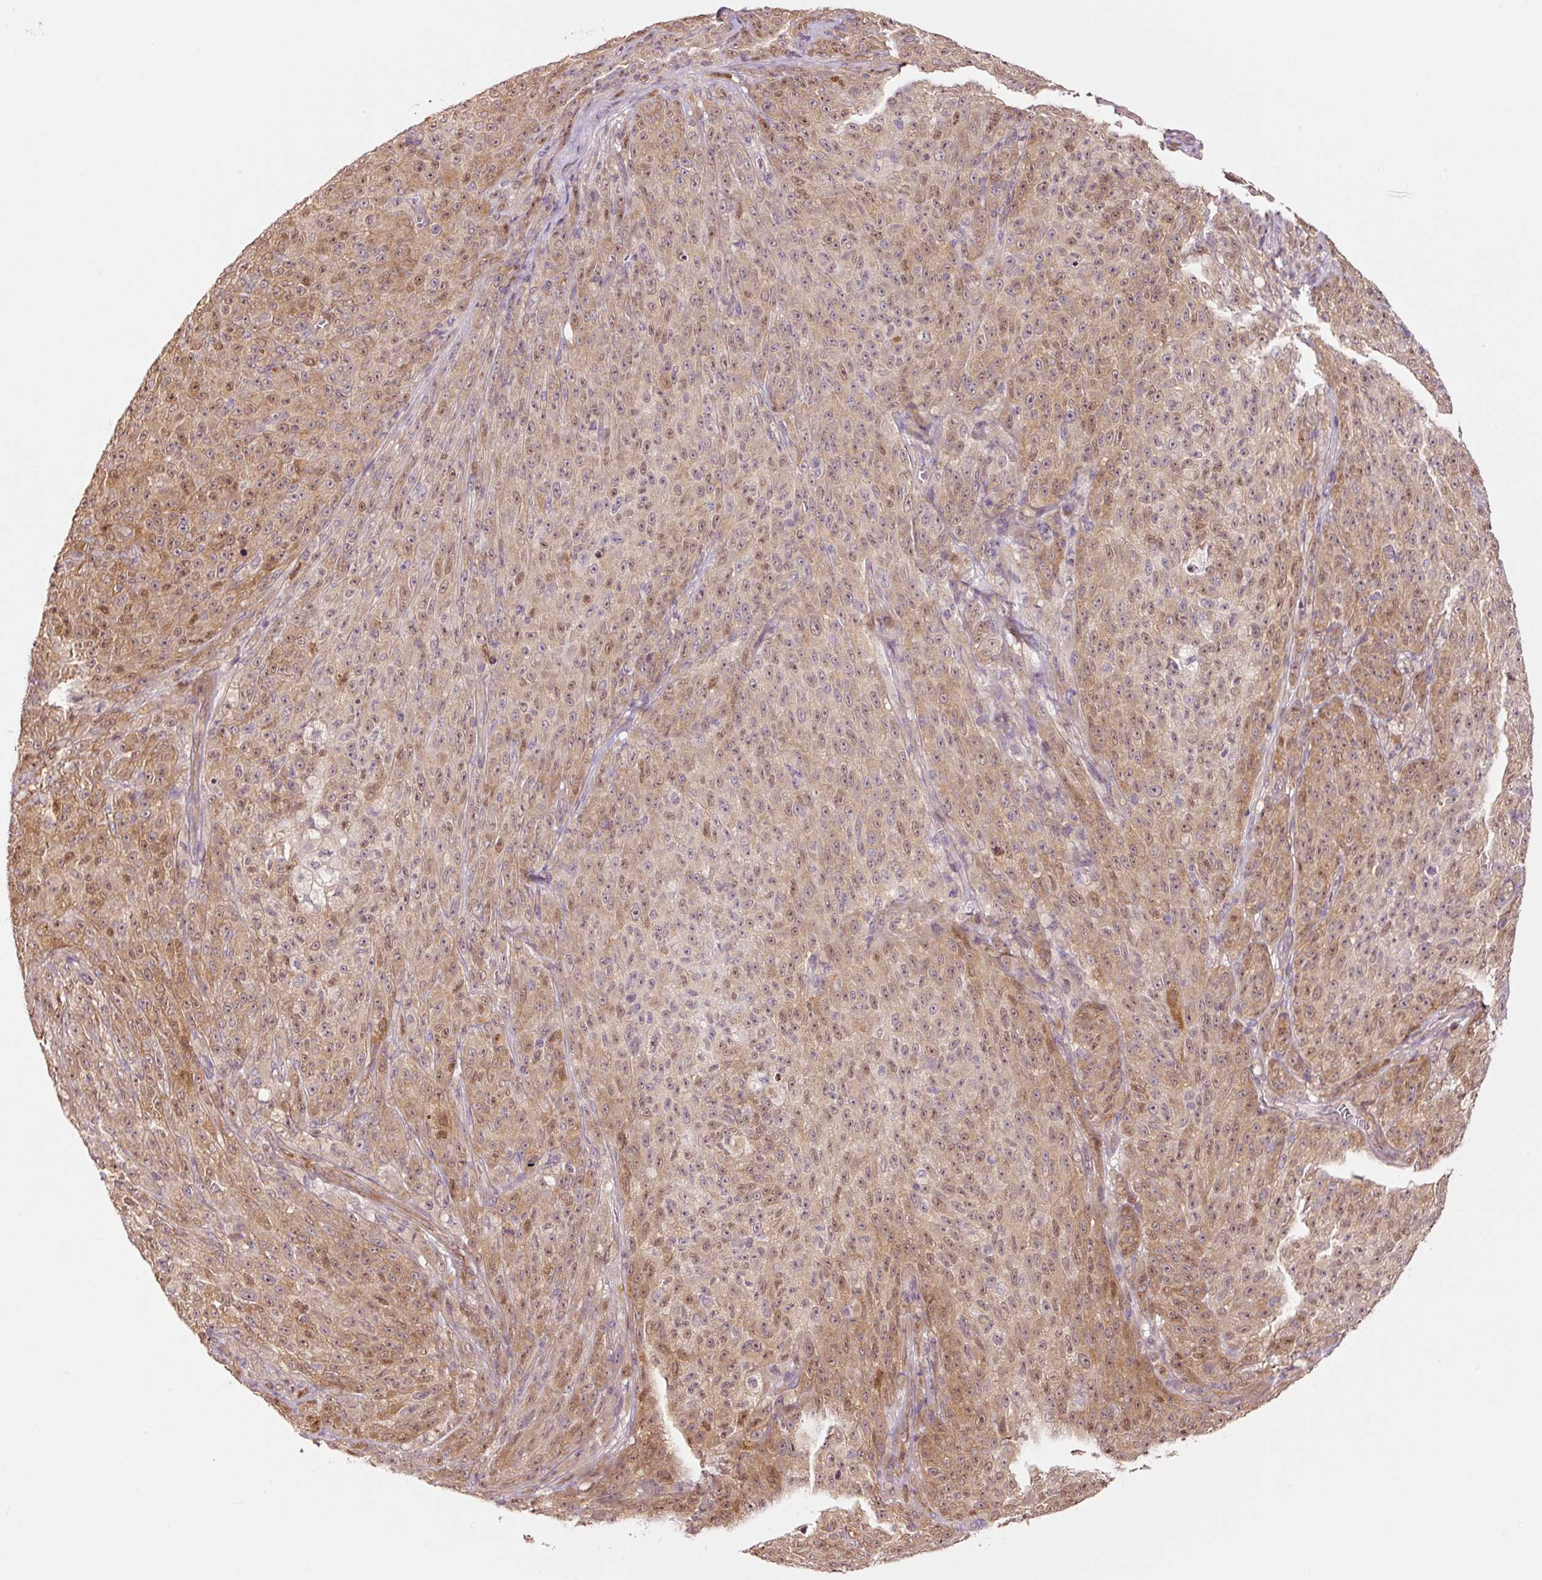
{"staining": {"intensity": "moderate", "quantity": ">75%", "location": "cytoplasmic/membranous,nuclear"}, "tissue": "melanoma", "cell_type": "Tumor cells", "image_type": "cancer", "snomed": [{"axis": "morphology", "description": "Malignant melanoma, NOS"}, {"axis": "topography", "description": "Skin"}], "caption": "Immunohistochemical staining of melanoma demonstrates moderate cytoplasmic/membranous and nuclear protein expression in approximately >75% of tumor cells.", "gene": "FBXL14", "patient": {"sex": "female", "age": 82}}